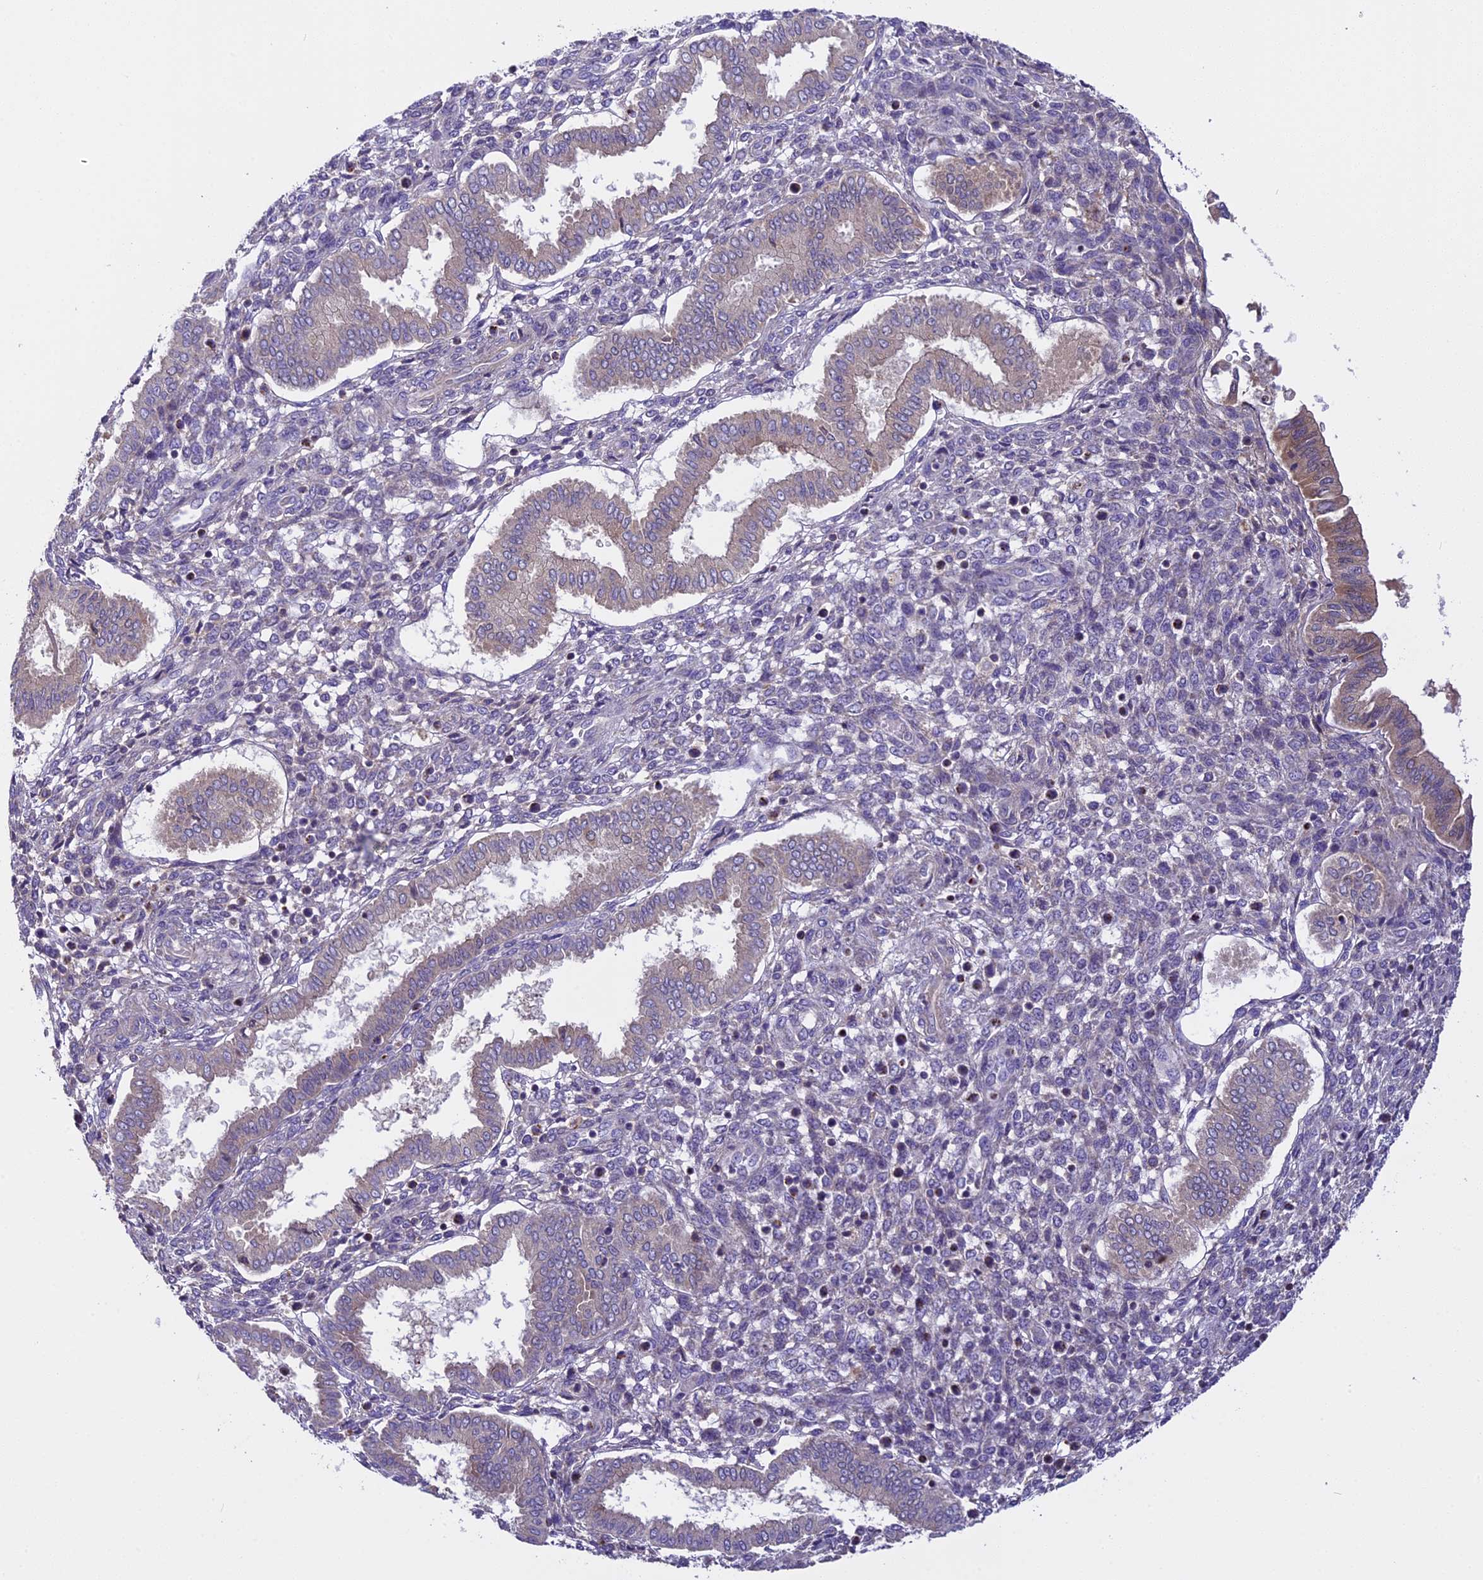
{"staining": {"intensity": "negative", "quantity": "none", "location": "none"}, "tissue": "endometrium", "cell_type": "Cells in endometrial stroma", "image_type": "normal", "snomed": [{"axis": "morphology", "description": "Normal tissue, NOS"}, {"axis": "topography", "description": "Endometrium"}], "caption": "Cells in endometrial stroma are negative for brown protein staining in unremarkable endometrium.", "gene": "FAM98C", "patient": {"sex": "female", "age": 24}}